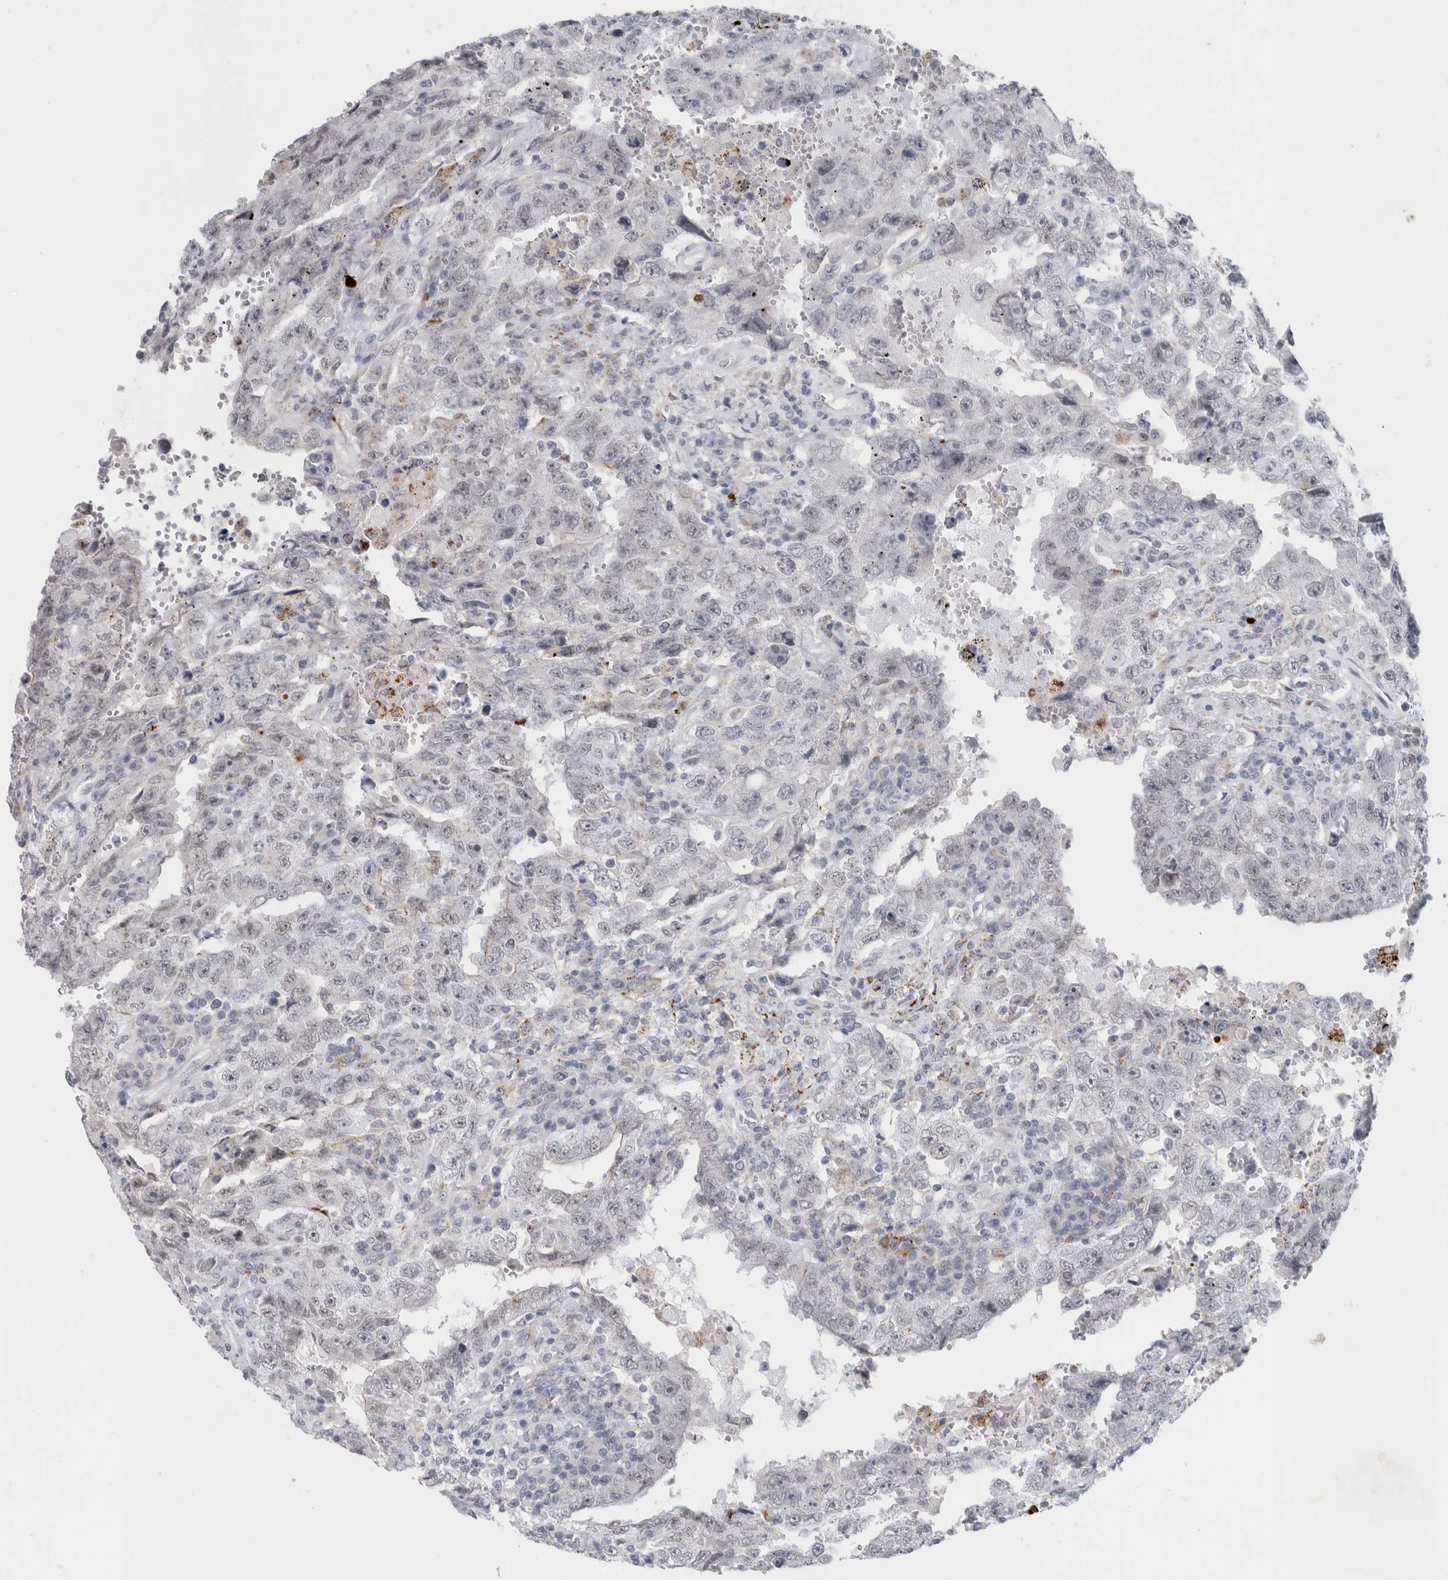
{"staining": {"intensity": "negative", "quantity": "none", "location": "none"}, "tissue": "testis cancer", "cell_type": "Tumor cells", "image_type": "cancer", "snomed": [{"axis": "morphology", "description": "Carcinoma, Embryonal, NOS"}, {"axis": "topography", "description": "Testis"}], "caption": "Immunohistochemical staining of human testis embryonal carcinoma demonstrates no significant expression in tumor cells.", "gene": "NIPA1", "patient": {"sex": "male", "age": 26}}